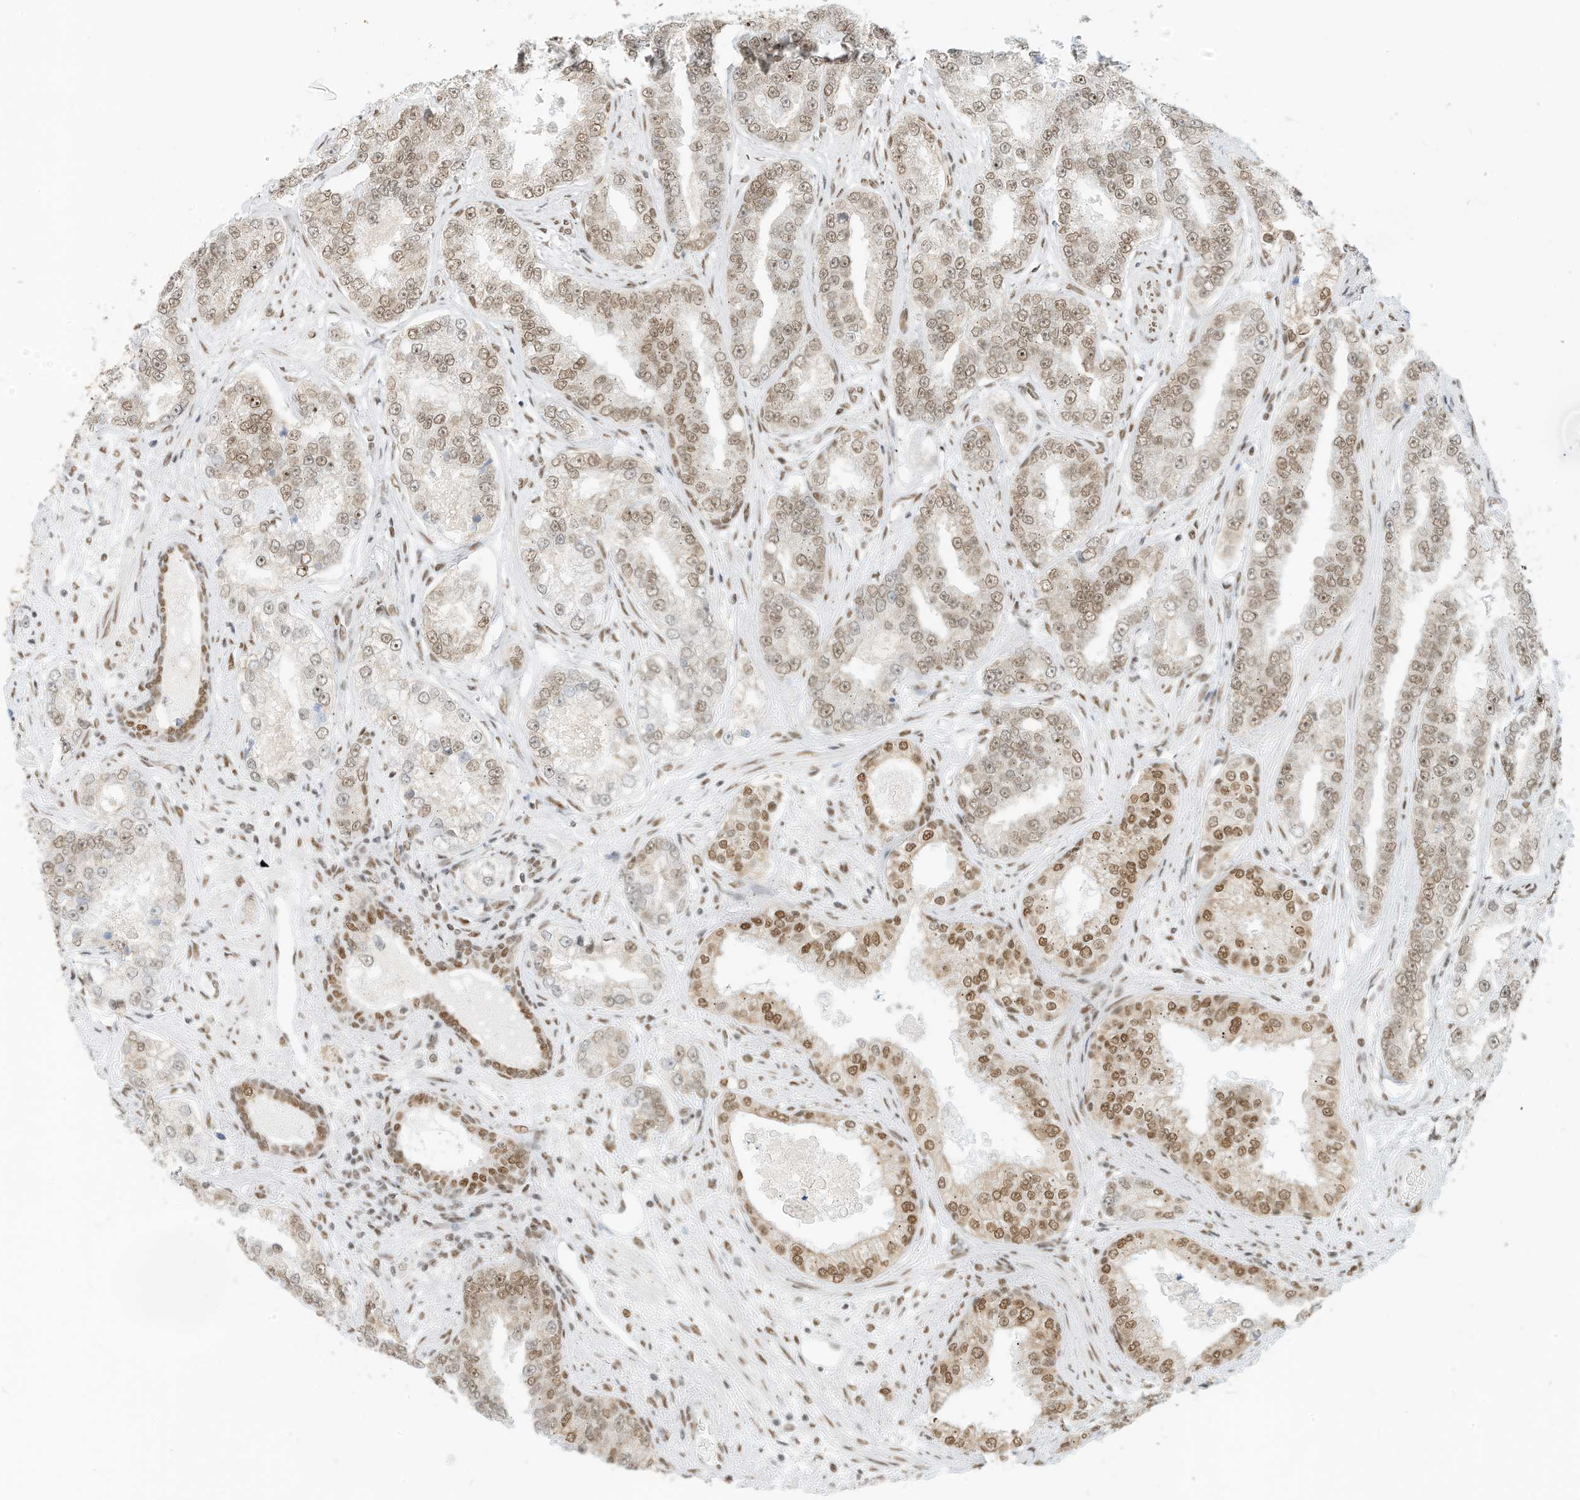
{"staining": {"intensity": "moderate", "quantity": "25%-75%", "location": "nuclear"}, "tissue": "prostate cancer", "cell_type": "Tumor cells", "image_type": "cancer", "snomed": [{"axis": "morphology", "description": "Normal tissue, NOS"}, {"axis": "morphology", "description": "Adenocarcinoma, High grade"}, {"axis": "topography", "description": "Prostate"}], "caption": "Immunohistochemistry of prostate cancer (high-grade adenocarcinoma) reveals medium levels of moderate nuclear staining in about 25%-75% of tumor cells. (IHC, brightfield microscopy, high magnification).", "gene": "SMARCA2", "patient": {"sex": "male", "age": 83}}